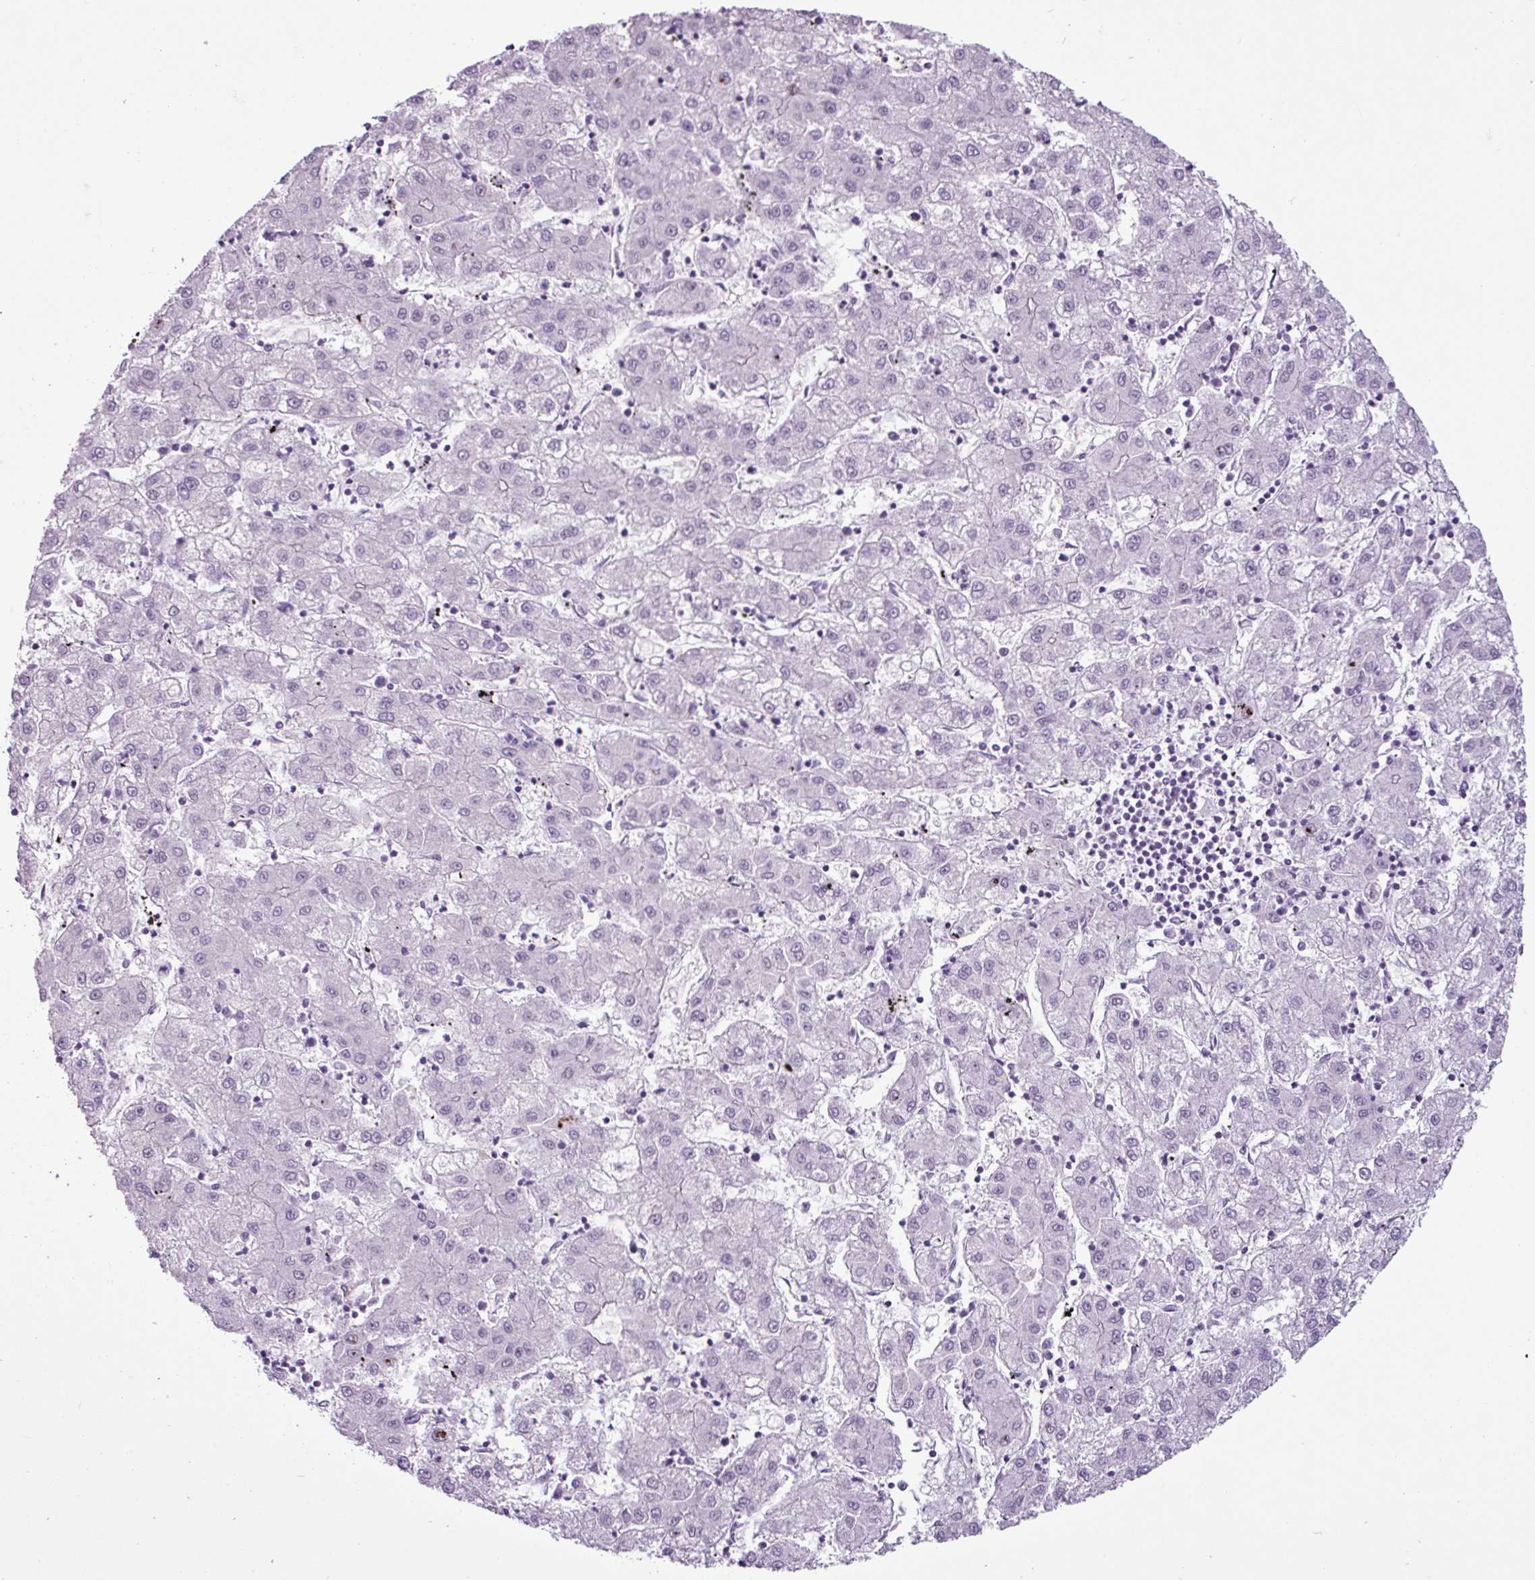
{"staining": {"intensity": "negative", "quantity": "none", "location": "none"}, "tissue": "liver cancer", "cell_type": "Tumor cells", "image_type": "cancer", "snomed": [{"axis": "morphology", "description": "Carcinoma, Hepatocellular, NOS"}, {"axis": "topography", "description": "Liver"}], "caption": "A histopathology image of human hepatocellular carcinoma (liver) is negative for staining in tumor cells. Nuclei are stained in blue.", "gene": "ATP10A", "patient": {"sex": "male", "age": 72}}